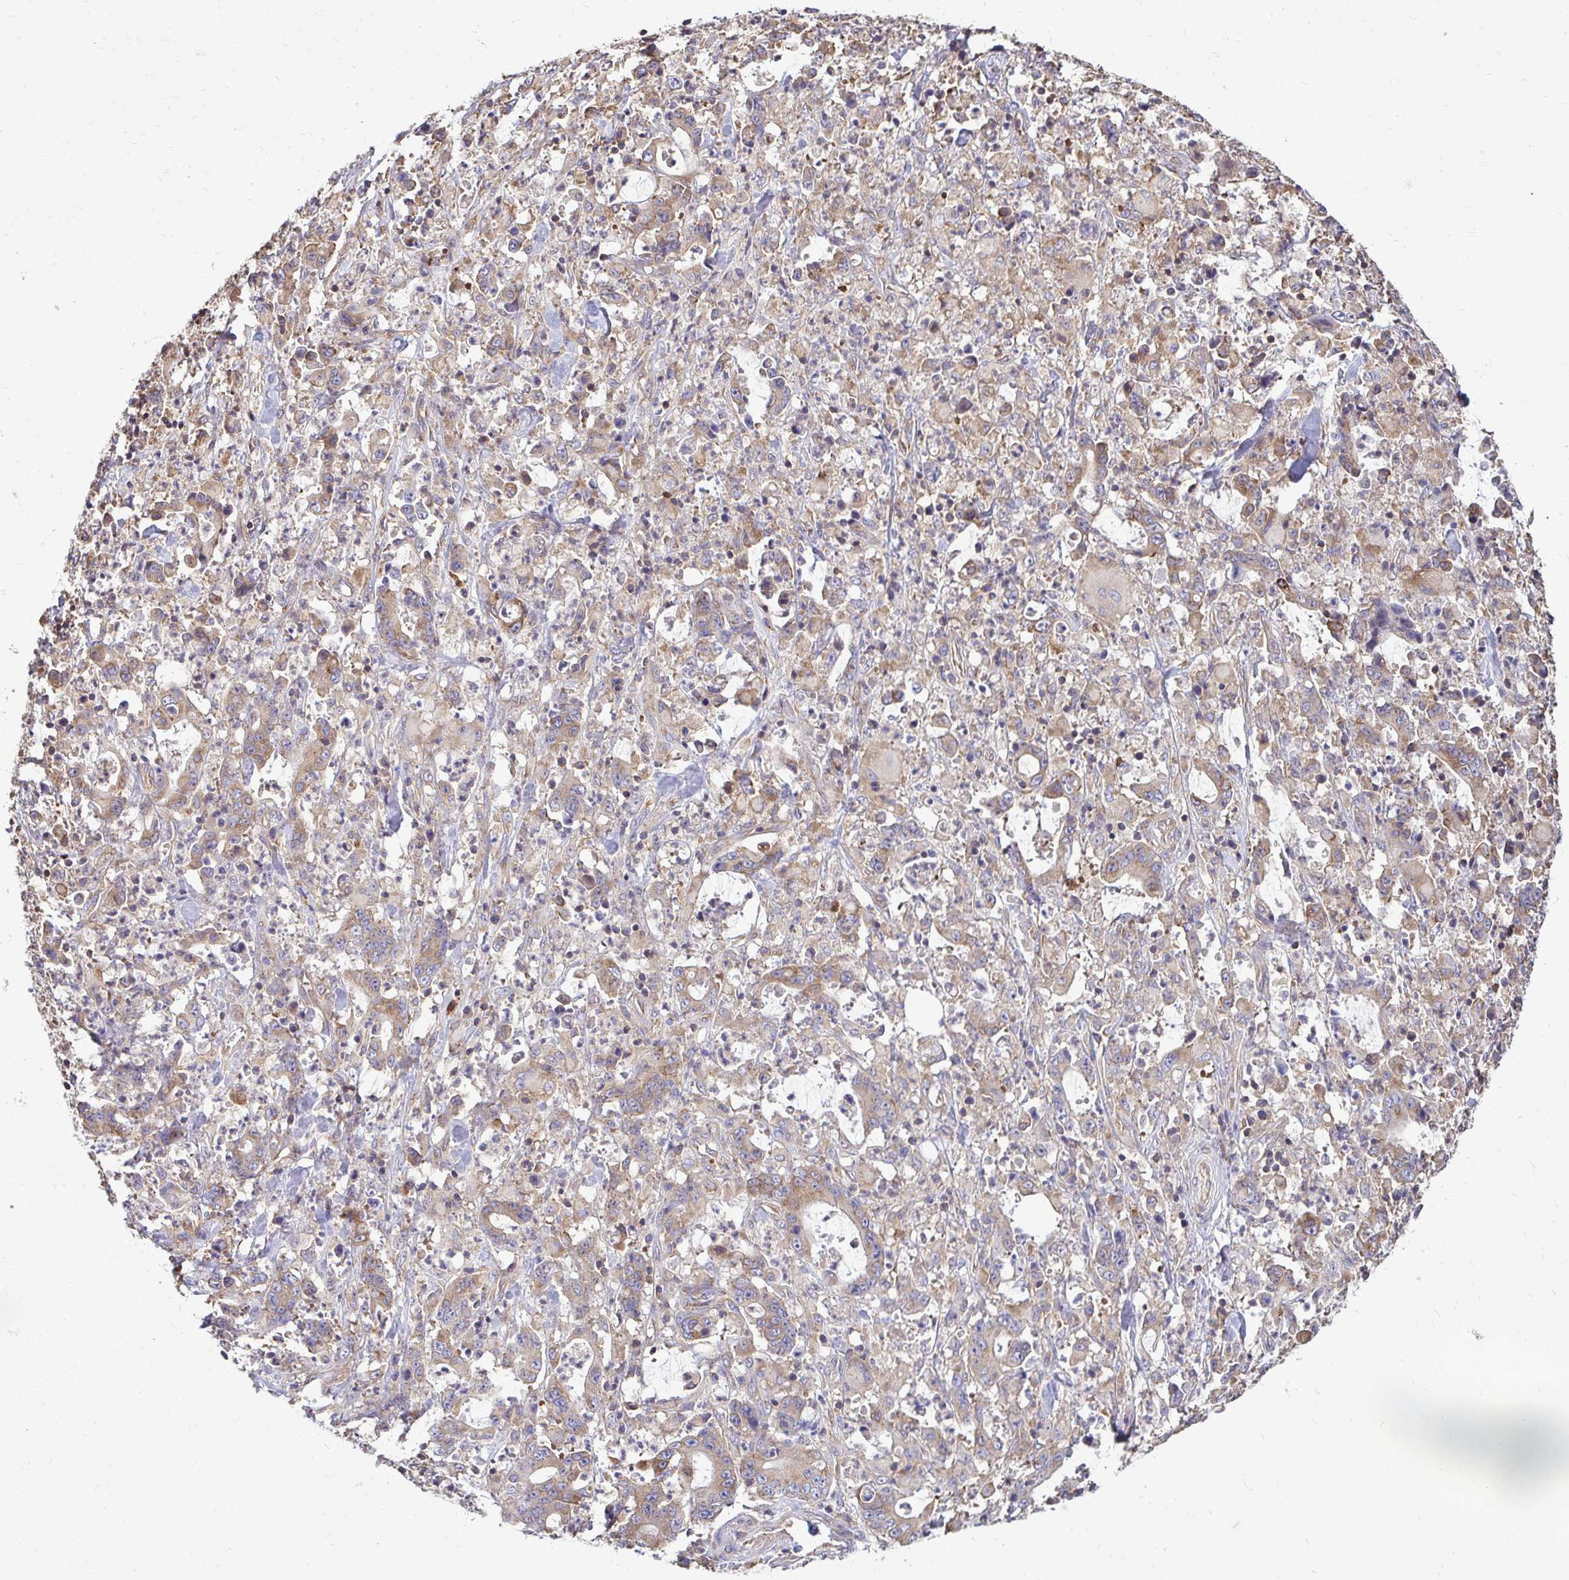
{"staining": {"intensity": "weak", "quantity": "25%-75%", "location": "cytoplasmic/membranous"}, "tissue": "stomach cancer", "cell_type": "Tumor cells", "image_type": "cancer", "snomed": [{"axis": "morphology", "description": "Adenocarcinoma, NOS"}, {"axis": "topography", "description": "Stomach, upper"}], "caption": "Protein expression analysis of human stomach adenocarcinoma reveals weak cytoplasmic/membranous positivity in approximately 25%-75% of tumor cells.", "gene": "FMR1", "patient": {"sex": "male", "age": 68}}